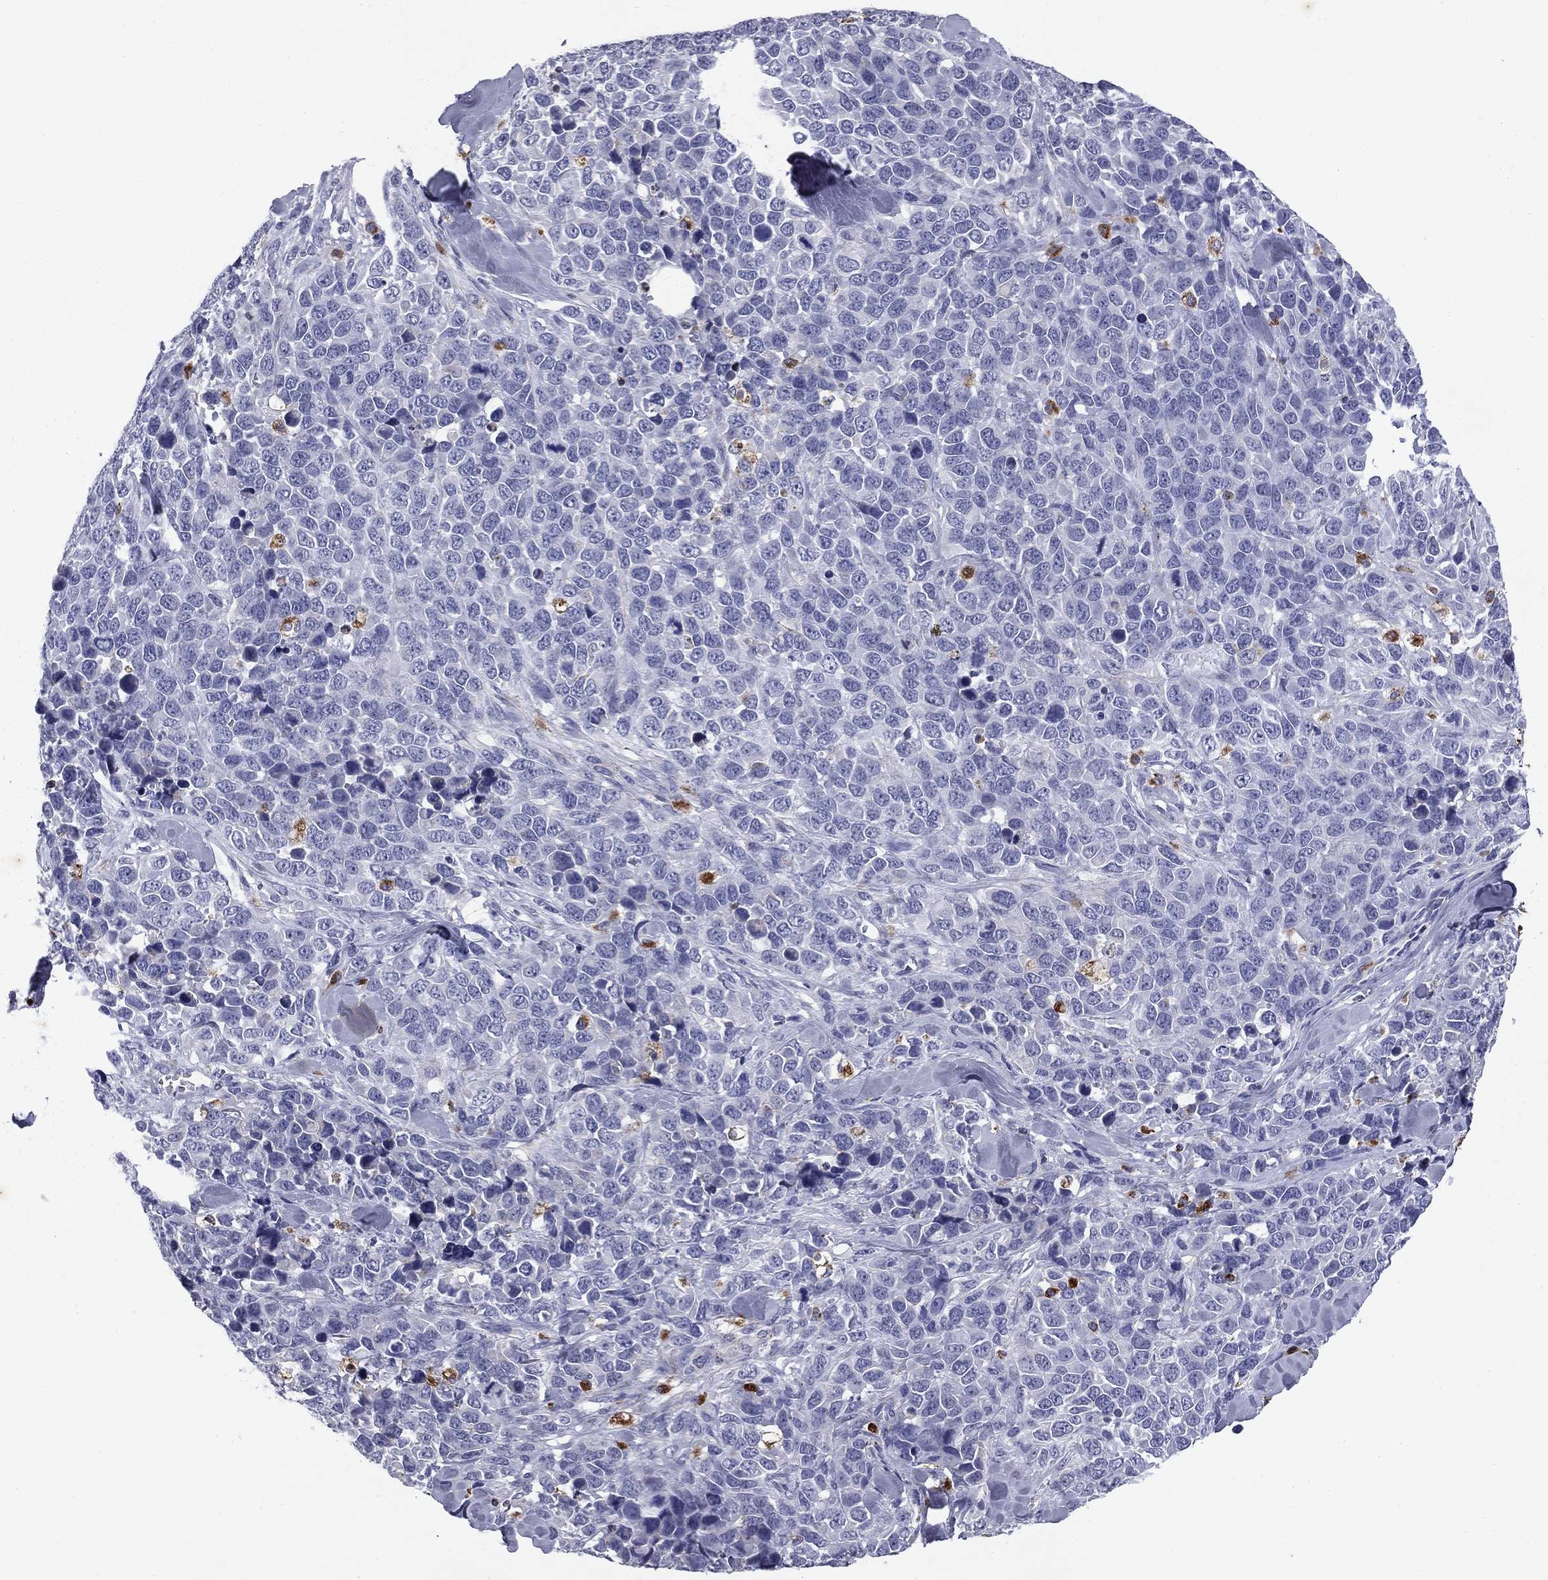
{"staining": {"intensity": "negative", "quantity": "none", "location": "none"}, "tissue": "melanoma", "cell_type": "Tumor cells", "image_type": "cancer", "snomed": [{"axis": "morphology", "description": "Malignant melanoma, Metastatic site"}, {"axis": "topography", "description": "Skin"}], "caption": "Micrograph shows no protein expression in tumor cells of malignant melanoma (metastatic site) tissue.", "gene": "MADCAM1", "patient": {"sex": "male", "age": 84}}